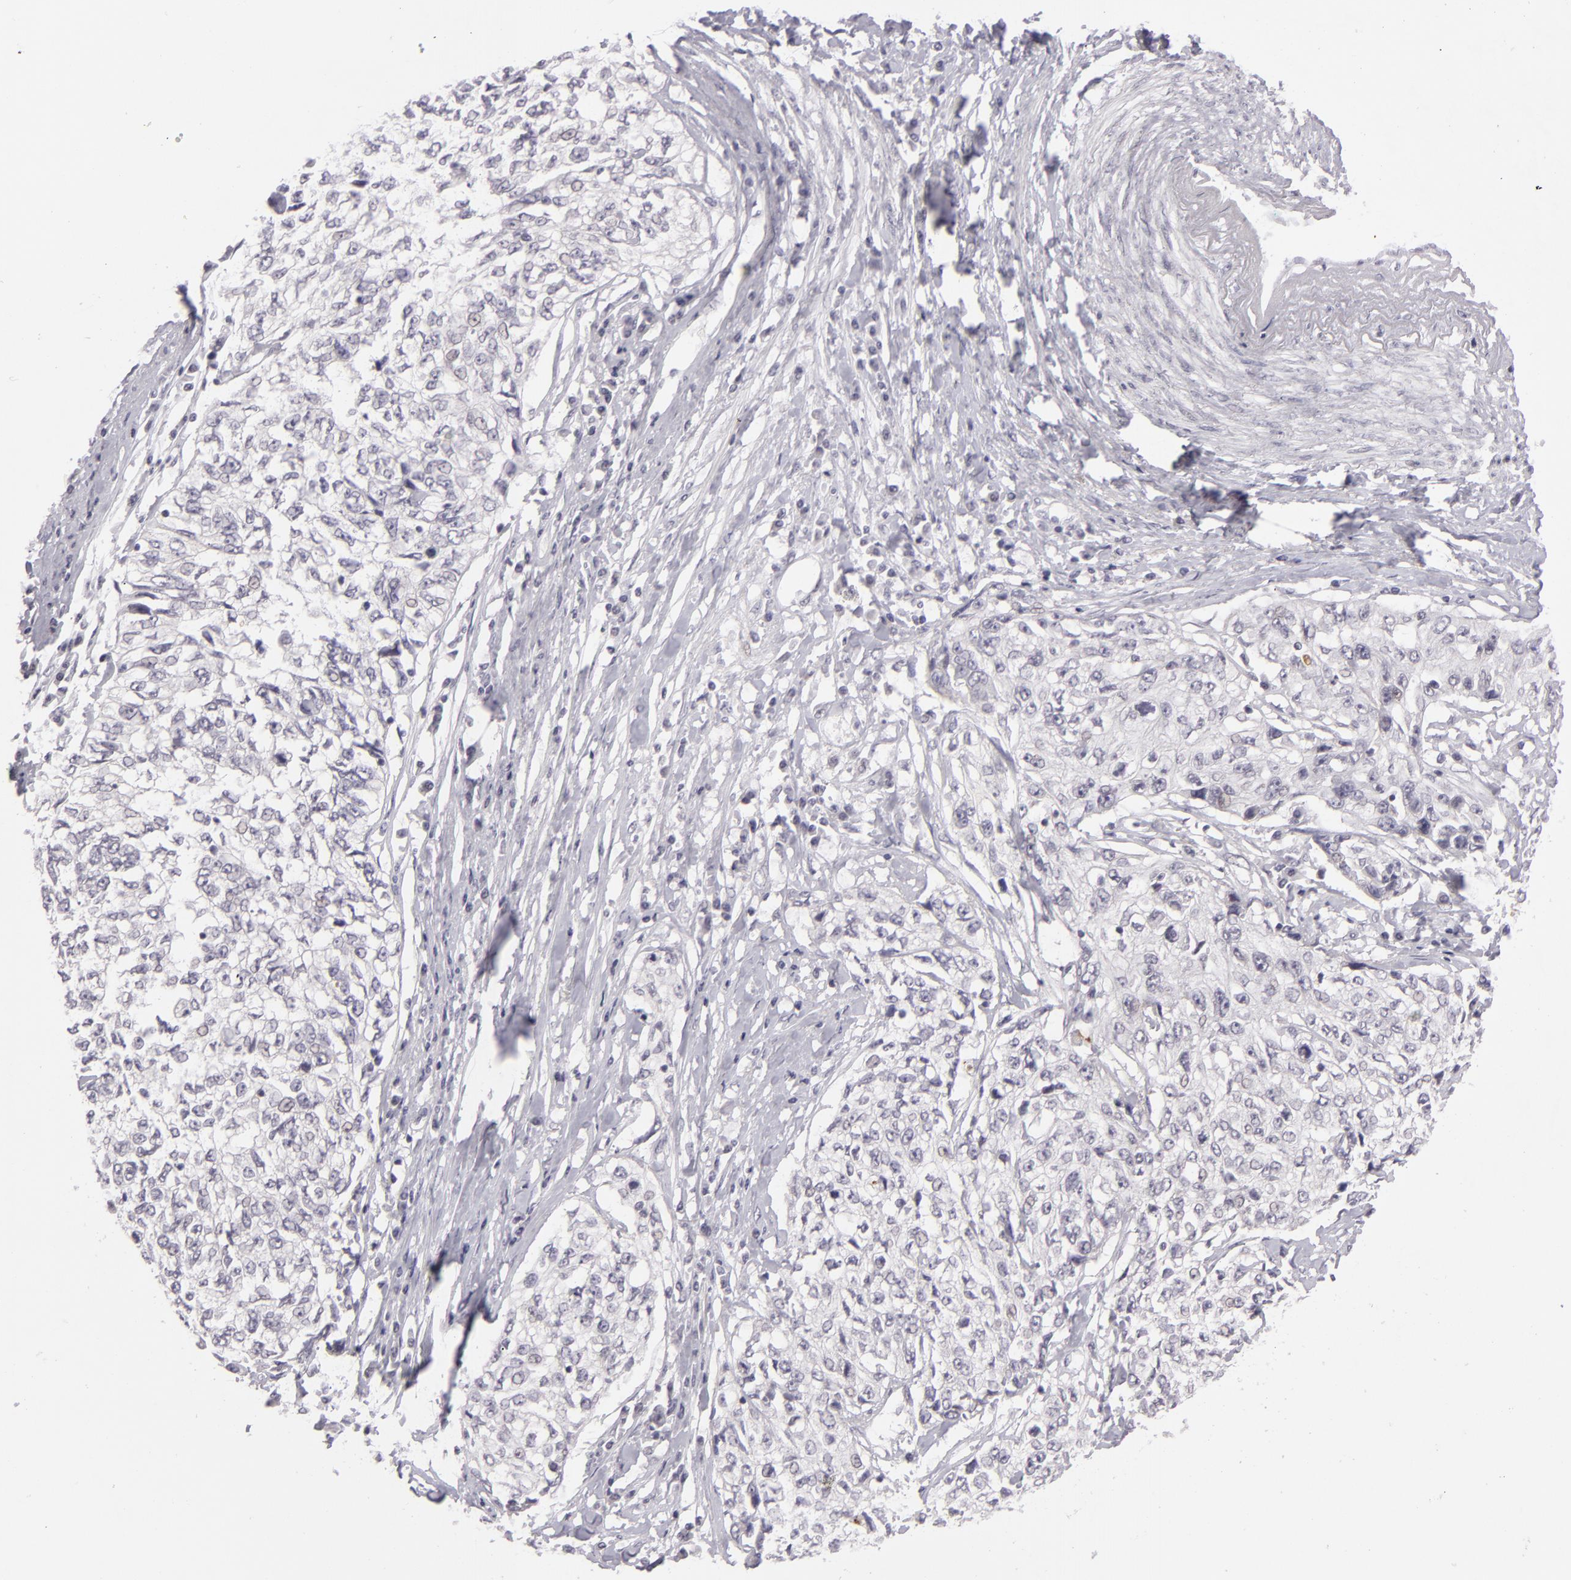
{"staining": {"intensity": "negative", "quantity": "none", "location": "none"}, "tissue": "cervical cancer", "cell_type": "Tumor cells", "image_type": "cancer", "snomed": [{"axis": "morphology", "description": "Squamous cell carcinoma, NOS"}, {"axis": "topography", "description": "Cervix"}], "caption": "An immunohistochemistry photomicrograph of cervical cancer is shown. There is no staining in tumor cells of cervical cancer.", "gene": "ZNF205", "patient": {"sex": "female", "age": 57}}